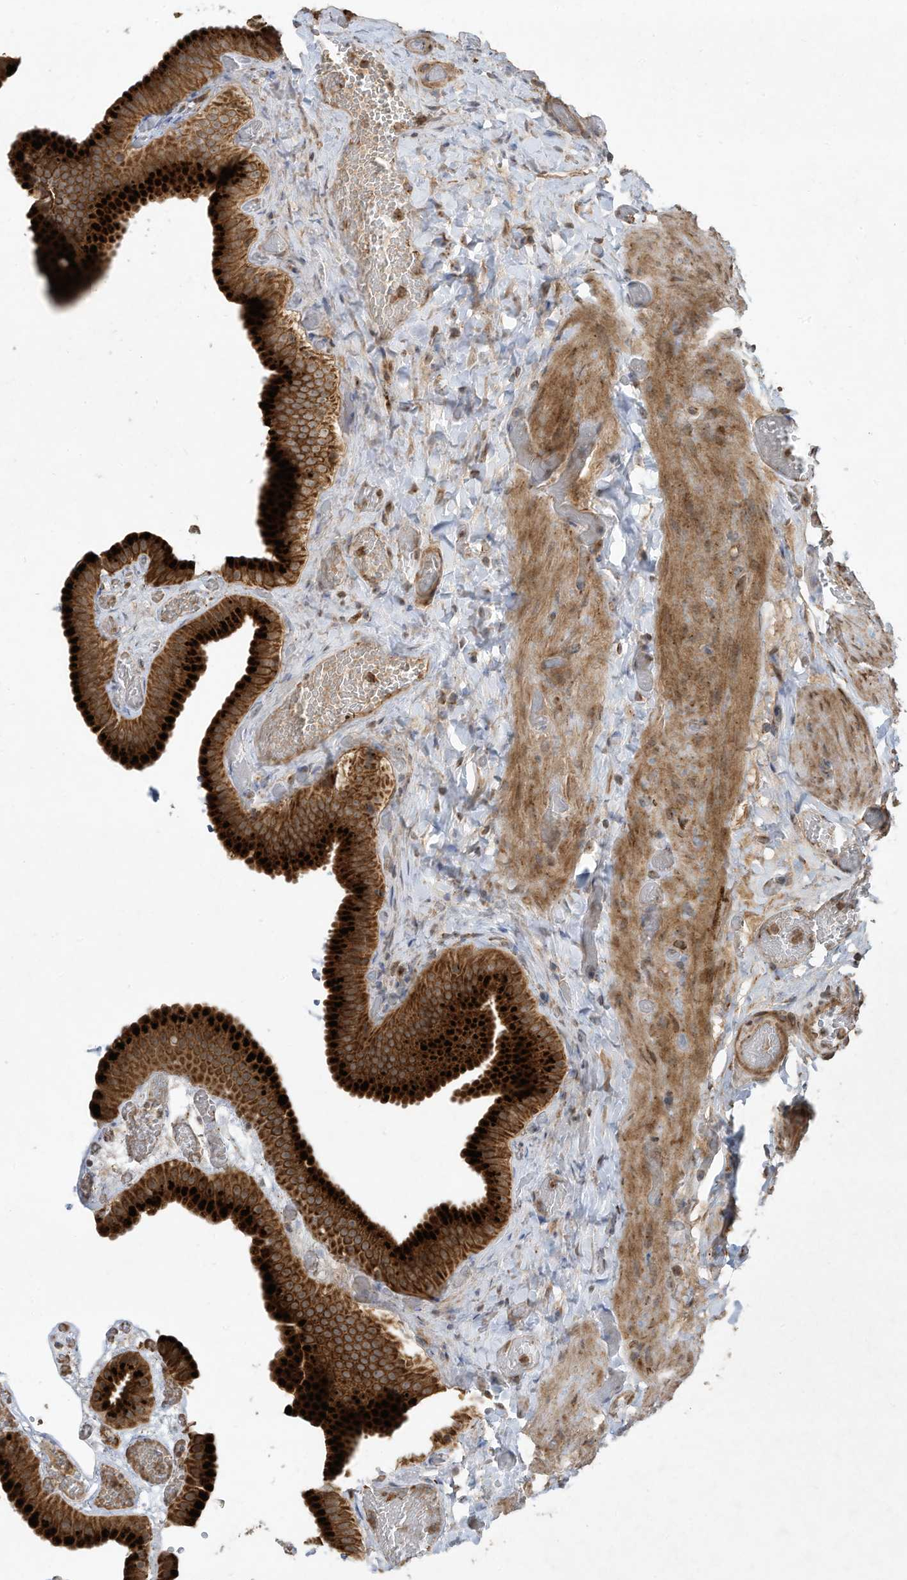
{"staining": {"intensity": "strong", "quantity": ">75%", "location": "cytoplasmic/membranous"}, "tissue": "gallbladder", "cell_type": "Glandular cells", "image_type": "normal", "snomed": [{"axis": "morphology", "description": "Normal tissue, NOS"}, {"axis": "topography", "description": "Gallbladder"}], "caption": "Human gallbladder stained for a protein (brown) shows strong cytoplasmic/membranous positive staining in about >75% of glandular cells.", "gene": "C2orf74", "patient": {"sex": "female", "age": 64}}